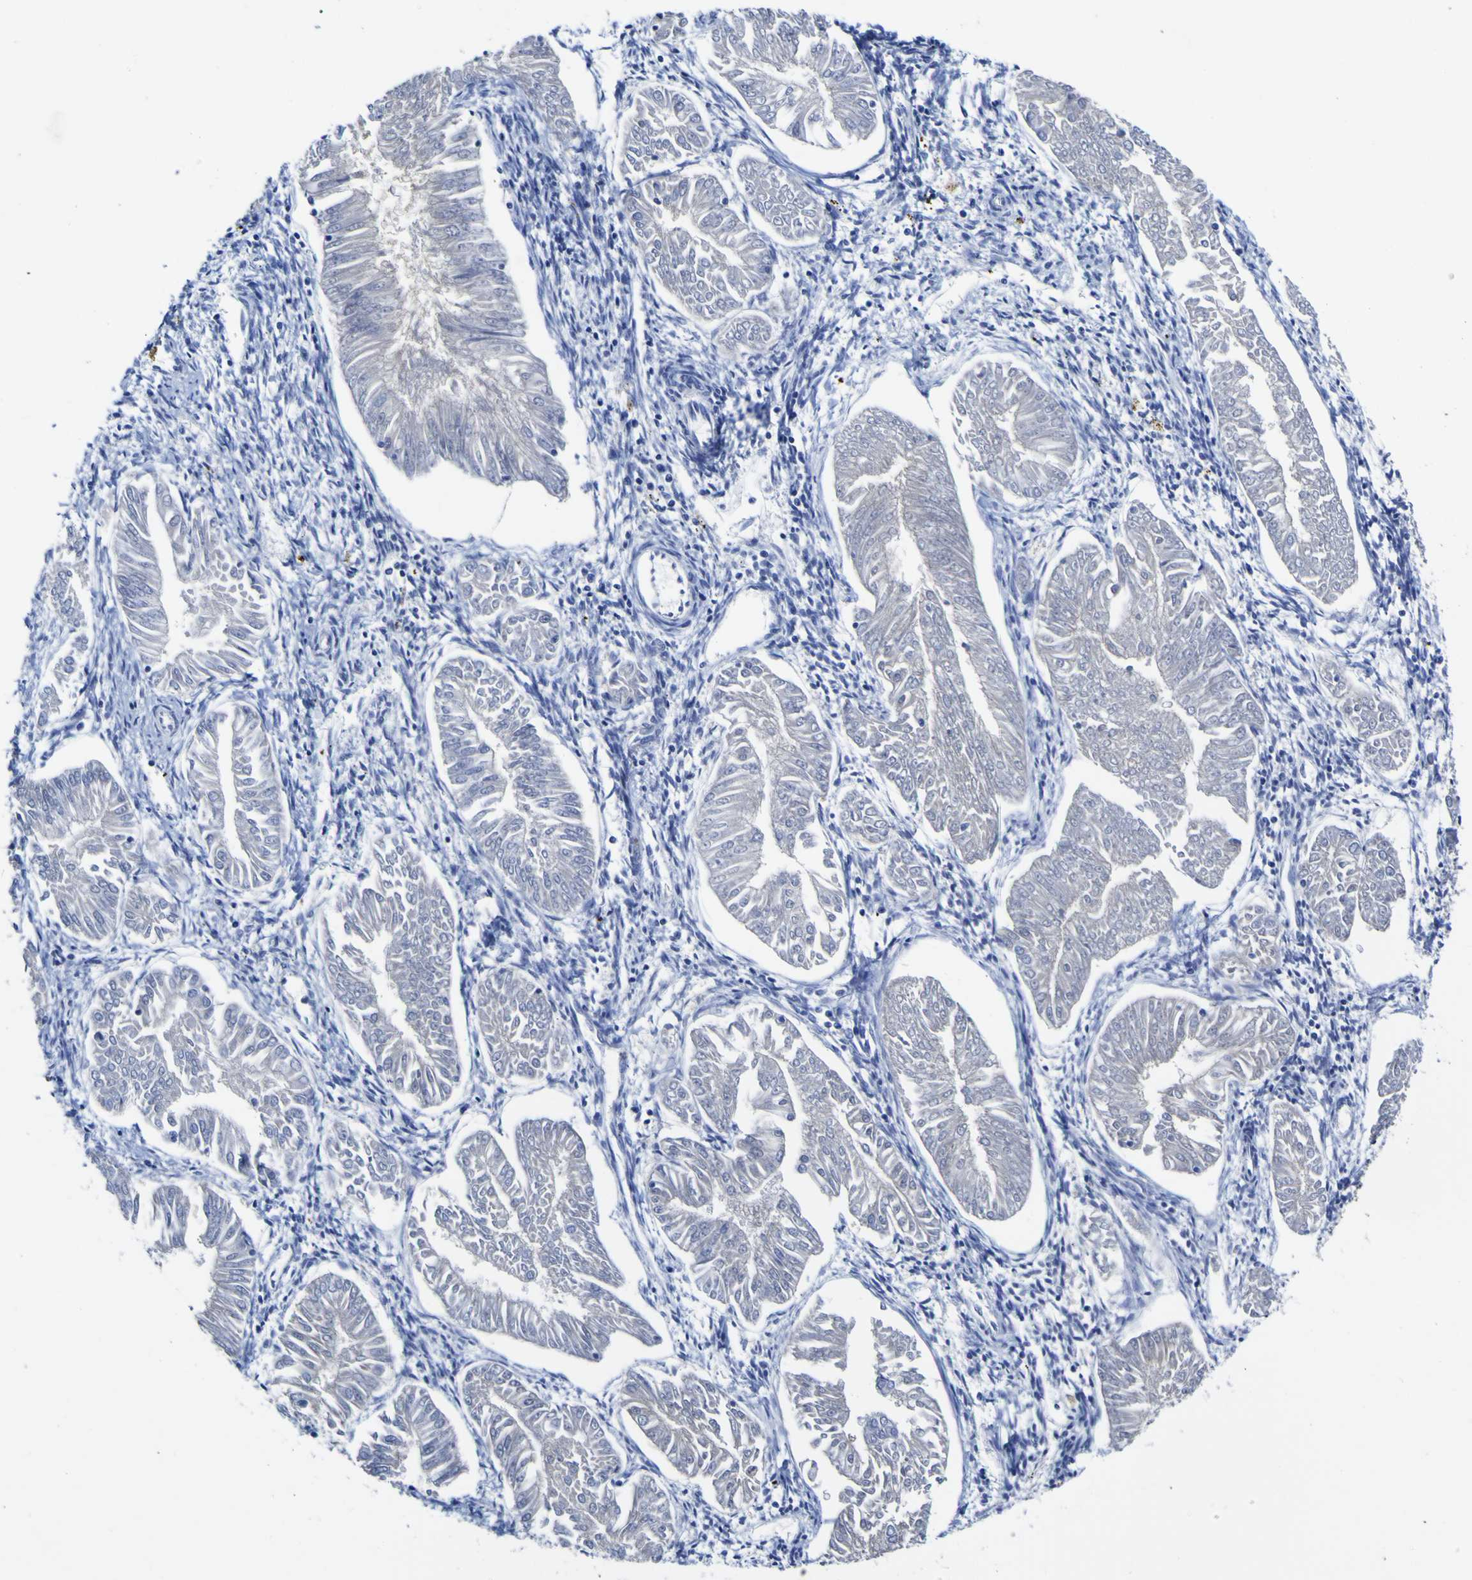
{"staining": {"intensity": "negative", "quantity": "none", "location": "none"}, "tissue": "endometrial cancer", "cell_type": "Tumor cells", "image_type": "cancer", "snomed": [{"axis": "morphology", "description": "Adenocarcinoma, NOS"}, {"axis": "topography", "description": "Endometrium"}], "caption": "High power microscopy micrograph of an immunohistochemistry (IHC) image of adenocarcinoma (endometrial), revealing no significant positivity in tumor cells. Brightfield microscopy of immunohistochemistry stained with DAB (brown) and hematoxylin (blue), captured at high magnification.", "gene": "CASP6", "patient": {"sex": "female", "age": 53}}